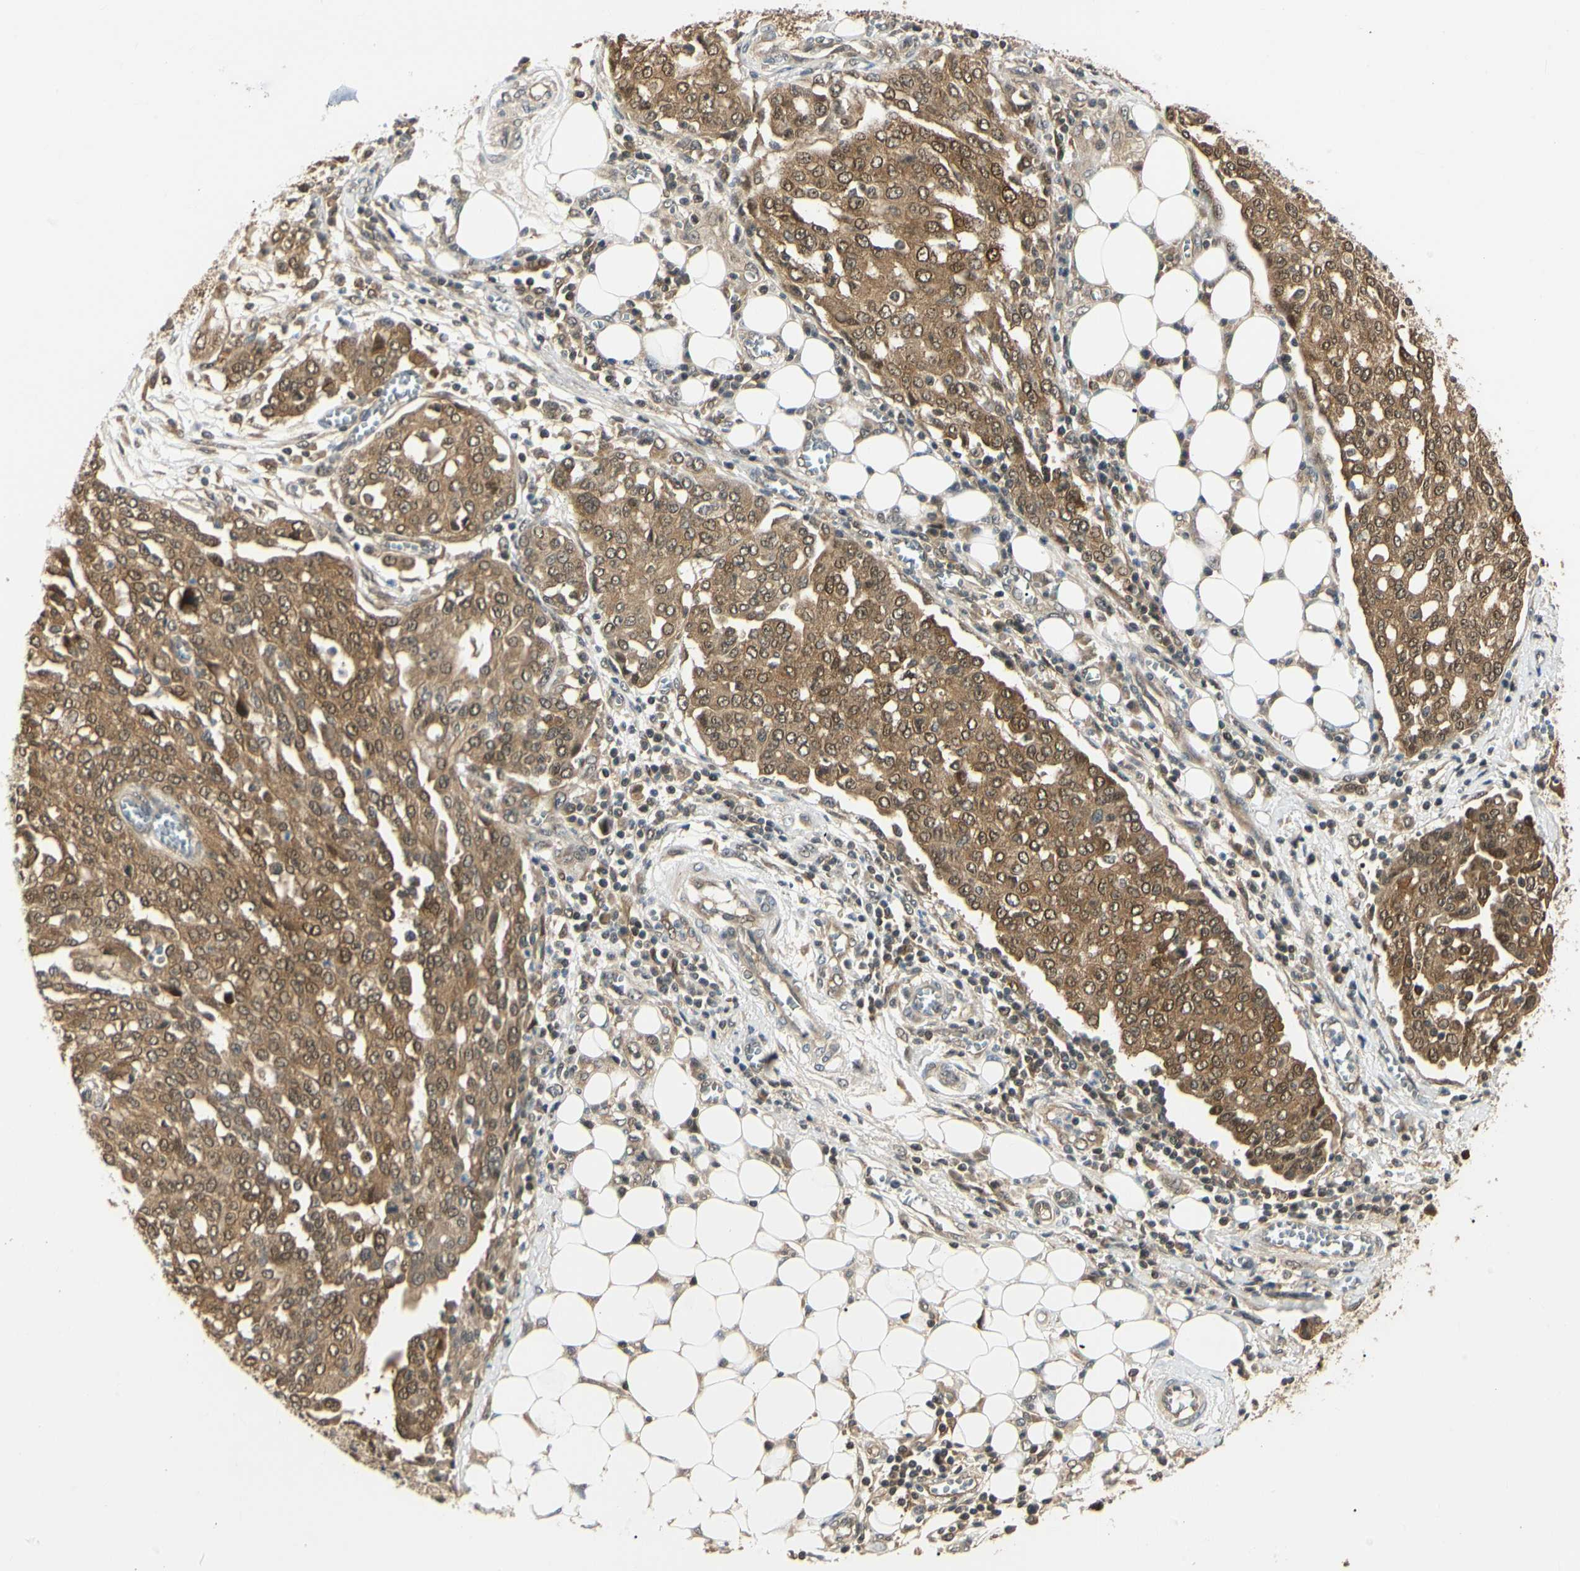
{"staining": {"intensity": "moderate", "quantity": ">75%", "location": "cytoplasmic/membranous,nuclear"}, "tissue": "ovarian cancer", "cell_type": "Tumor cells", "image_type": "cancer", "snomed": [{"axis": "morphology", "description": "Cystadenocarcinoma, serous, NOS"}, {"axis": "topography", "description": "Soft tissue"}, {"axis": "topography", "description": "Ovary"}], "caption": "DAB immunohistochemical staining of human ovarian serous cystadenocarcinoma demonstrates moderate cytoplasmic/membranous and nuclear protein positivity in about >75% of tumor cells.", "gene": "UBE2Z", "patient": {"sex": "female", "age": 57}}